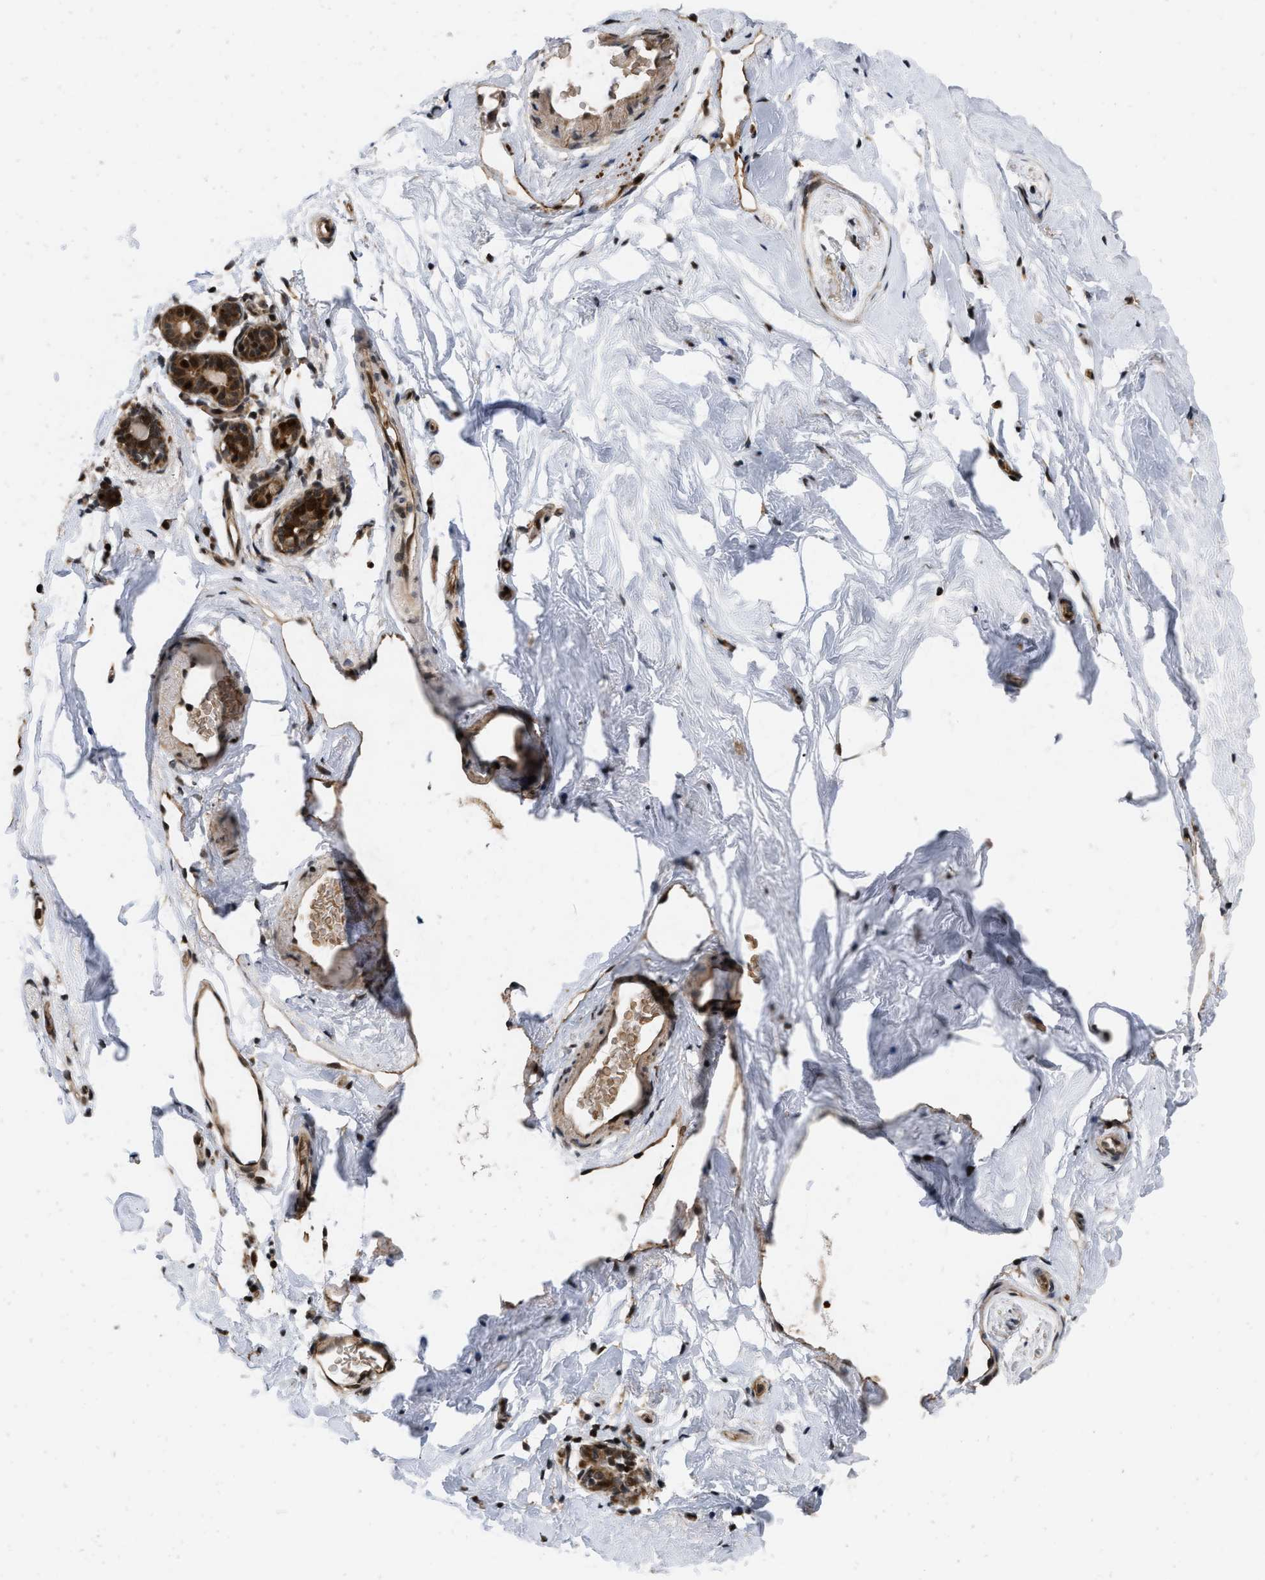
{"staining": {"intensity": "negative", "quantity": "none", "location": "none"}, "tissue": "breast", "cell_type": "Adipocytes", "image_type": "normal", "snomed": [{"axis": "morphology", "description": "Normal tissue, NOS"}, {"axis": "topography", "description": "Breast"}], "caption": "DAB immunohistochemical staining of unremarkable breast reveals no significant staining in adipocytes. The staining was performed using DAB (3,3'-diaminobenzidine) to visualize the protein expression in brown, while the nuclei were stained in blue with hematoxylin (Magnification: 20x).", "gene": "ANKRD11", "patient": {"sex": "female", "age": 62}}